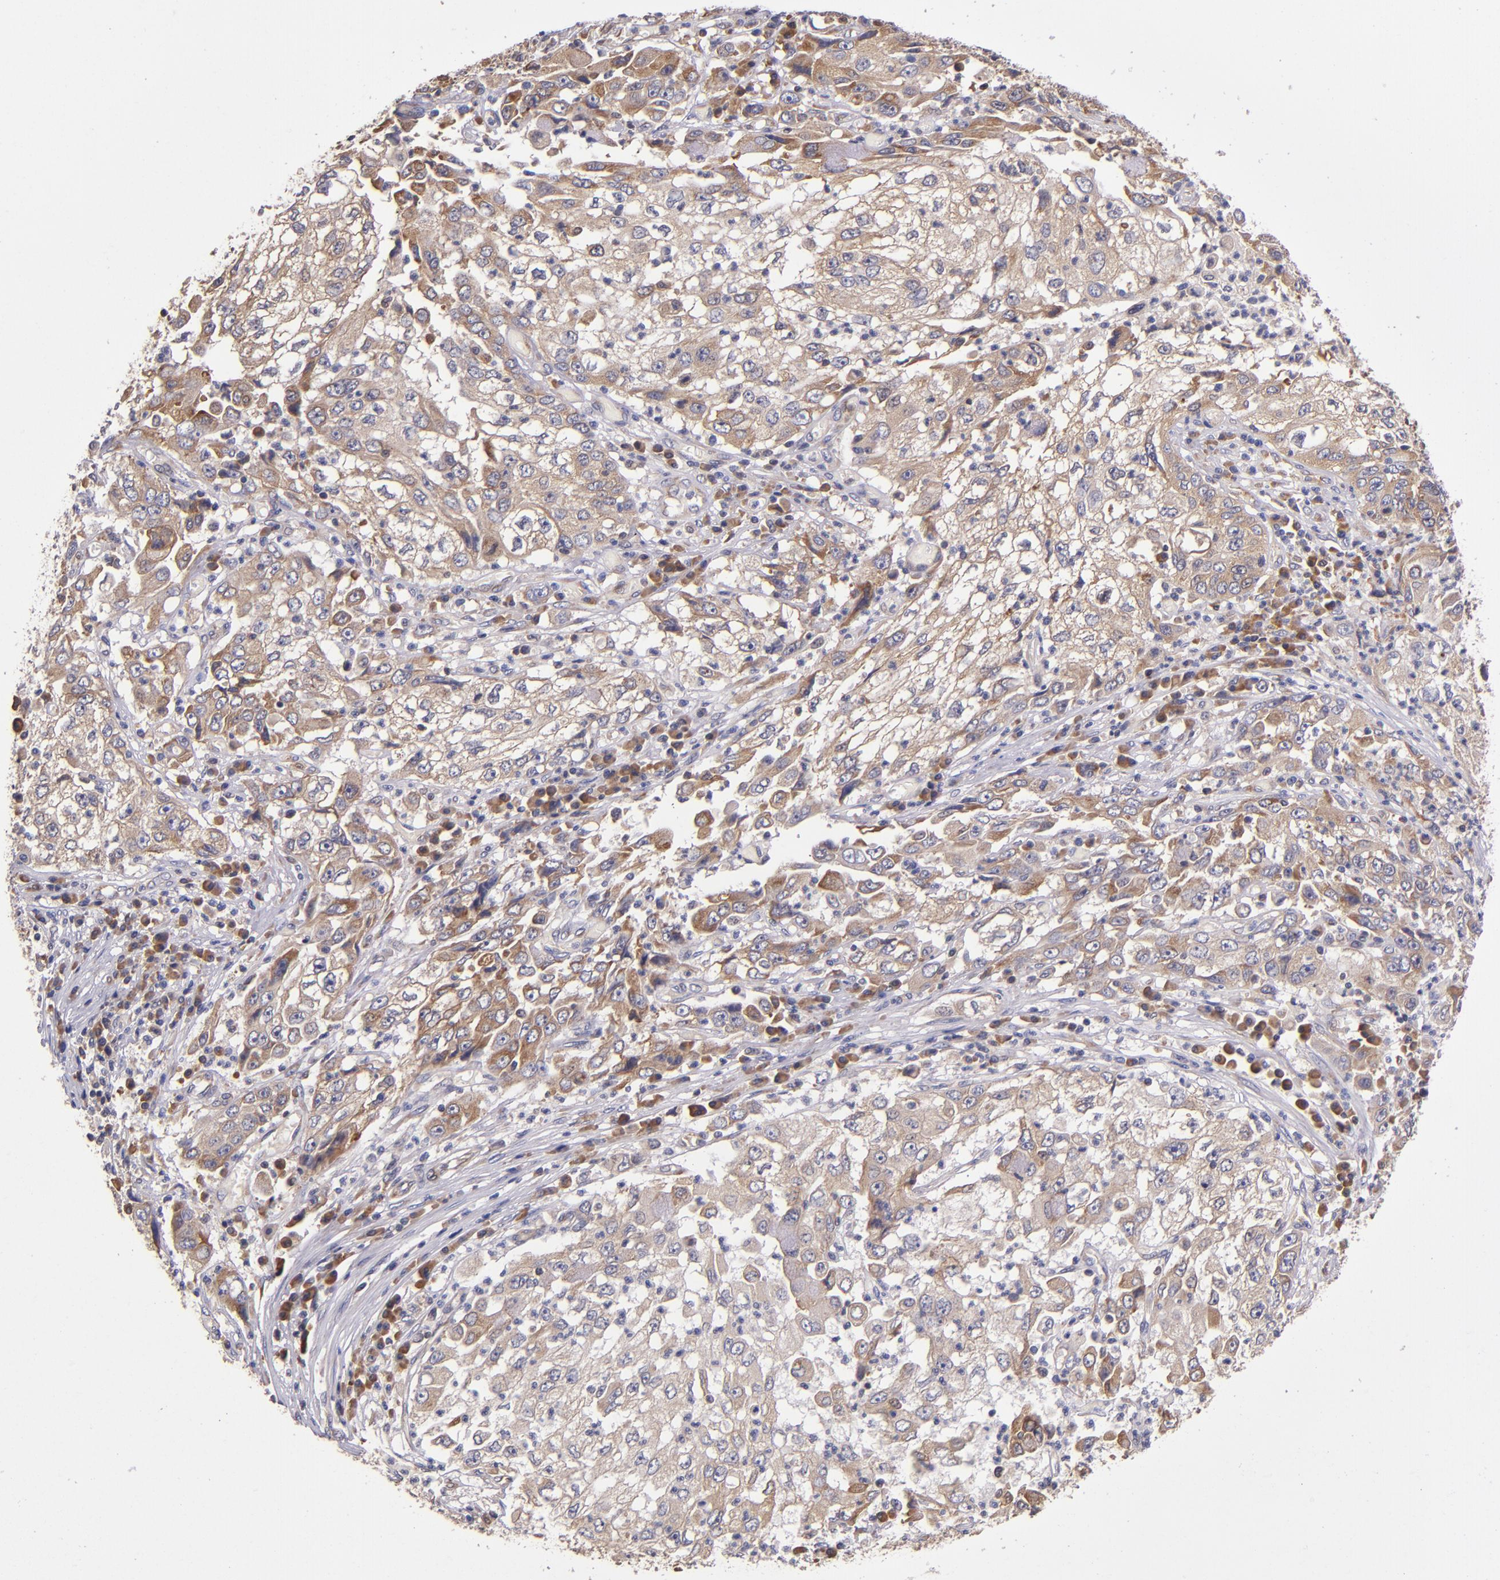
{"staining": {"intensity": "moderate", "quantity": ">75%", "location": "cytoplasmic/membranous"}, "tissue": "cervical cancer", "cell_type": "Tumor cells", "image_type": "cancer", "snomed": [{"axis": "morphology", "description": "Squamous cell carcinoma, NOS"}, {"axis": "topography", "description": "Cervix"}], "caption": "A medium amount of moderate cytoplasmic/membranous staining is seen in approximately >75% of tumor cells in cervical cancer (squamous cell carcinoma) tissue.", "gene": "EIF4ENIF1", "patient": {"sex": "female", "age": 36}}